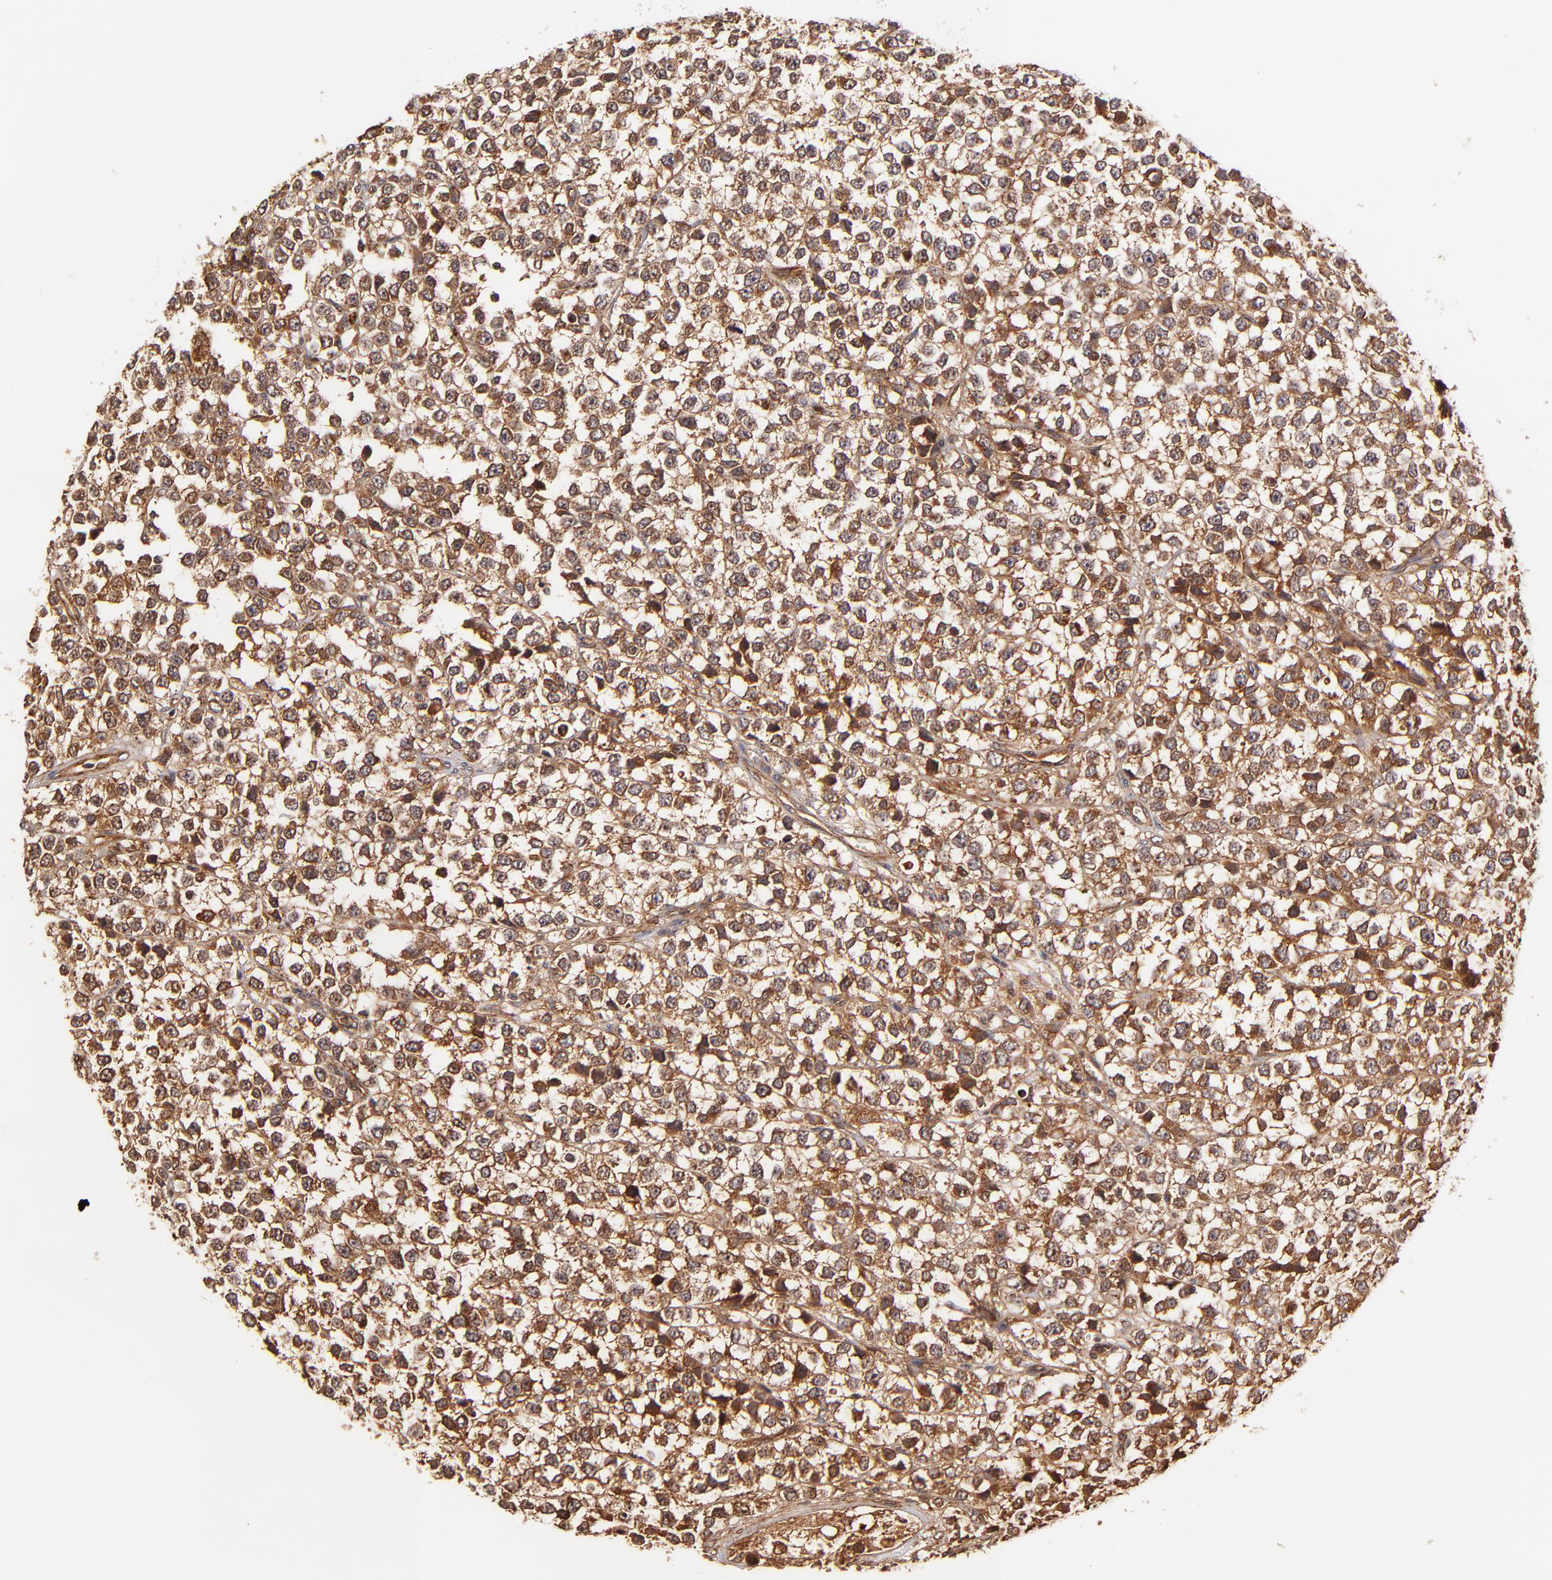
{"staining": {"intensity": "strong", "quantity": ">75%", "location": "cytoplasmic/membranous"}, "tissue": "testis cancer", "cell_type": "Tumor cells", "image_type": "cancer", "snomed": [{"axis": "morphology", "description": "Seminoma, NOS"}, {"axis": "topography", "description": "Testis"}], "caption": "Seminoma (testis) was stained to show a protein in brown. There is high levels of strong cytoplasmic/membranous positivity in about >75% of tumor cells. (Brightfield microscopy of DAB IHC at high magnification).", "gene": "ITGB1", "patient": {"sex": "male", "age": 25}}